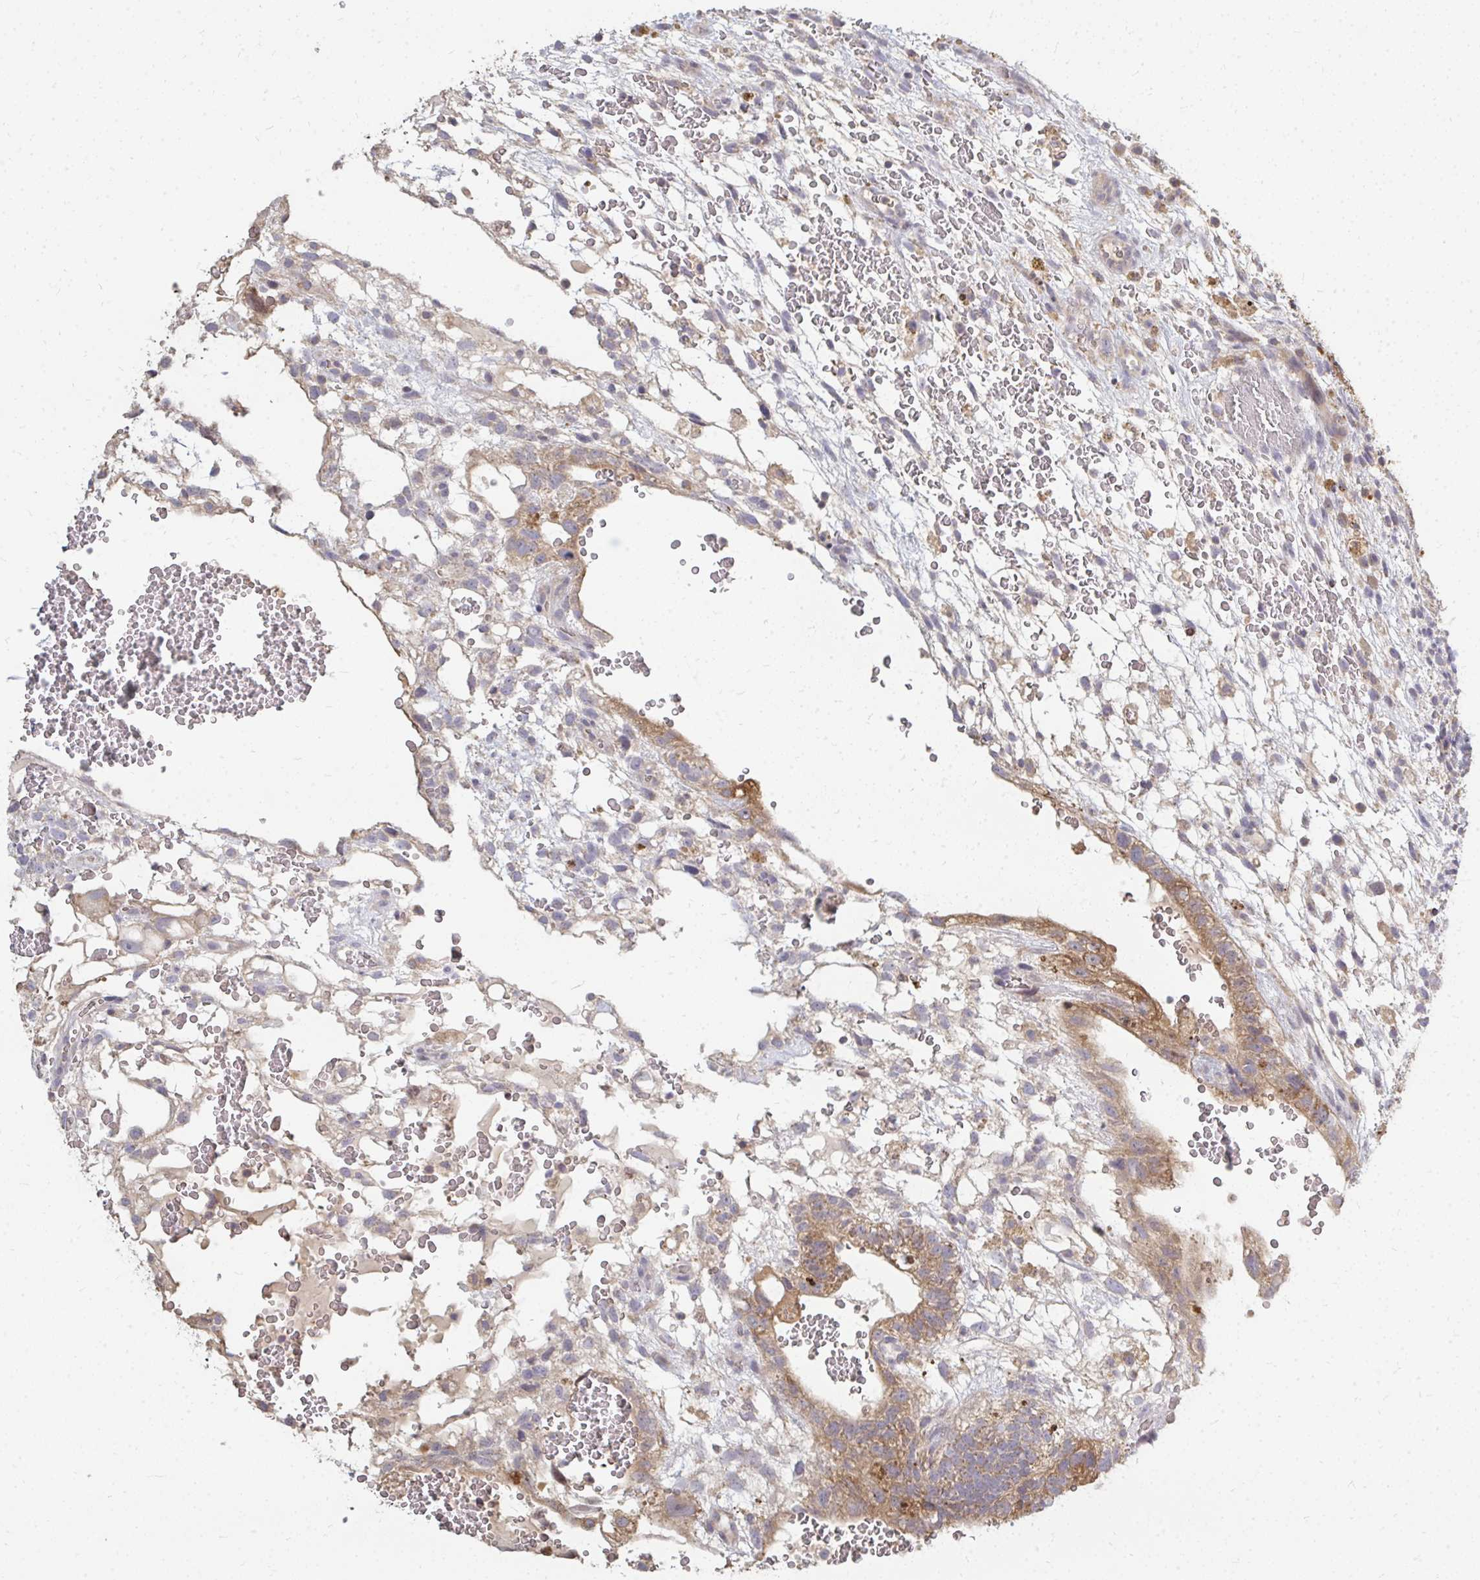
{"staining": {"intensity": "moderate", "quantity": "<25%", "location": "cytoplasmic/membranous"}, "tissue": "testis cancer", "cell_type": "Tumor cells", "image_type": "cancer", "snomed": [{"axis": "morphology", "description": "Normal tissue, NOS"}, {"axis": "morphology", "description": "Carcinoma, Embryonal, NOS"}, {"axis": "topography", "description": "Testis"}], "caption": "There is low levels of moderate cytoplasmic/membranous expression in tumor cells of testis cancer (embryonal carcinoma), as demonstrated by immunohistochemical staining (brown color).", "gene": "ZNF285", "patient": {"sex": "male", "age": 32}}